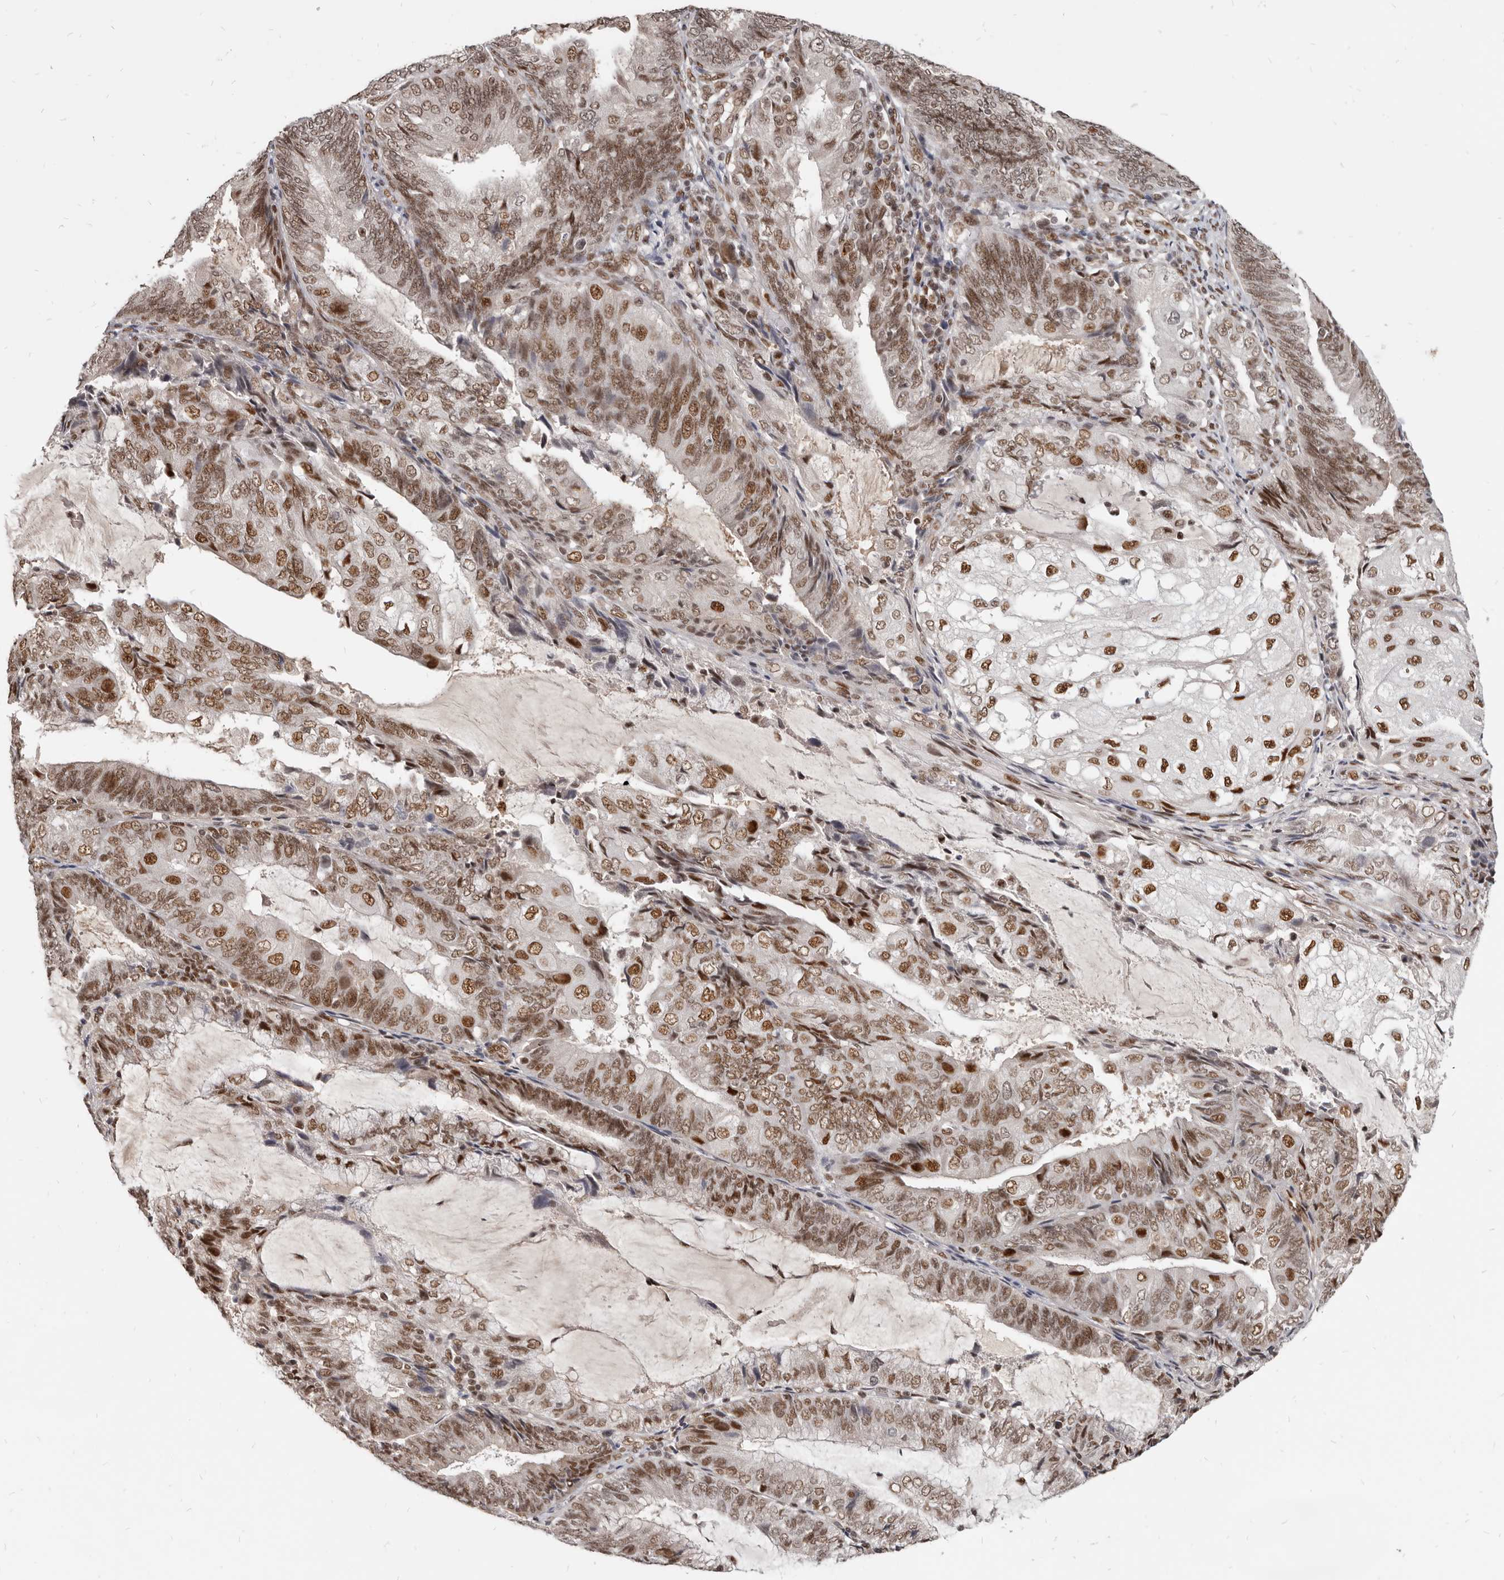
{"staining": {"intensity": "moderate", "quantity": ">75%", "location": "nuclear"}, "tissue": "endometrial cancer", "cell_type": "Tumor cells", "image_type": "cancer", "snomed": [{"axis": "morphology", "description": "Adenocarcinoma, NOS"}, {"axis": "topography", "description": "Endometrium"}], "caption": "IHC photomicrograph of endometrial cancer stained for a protein (brown), which shows medium levels of moderate nuclear staining in approximately >75% of tumor cells.", "gene": "ATF5", "patient": {"sex": "female", "age": 81}}